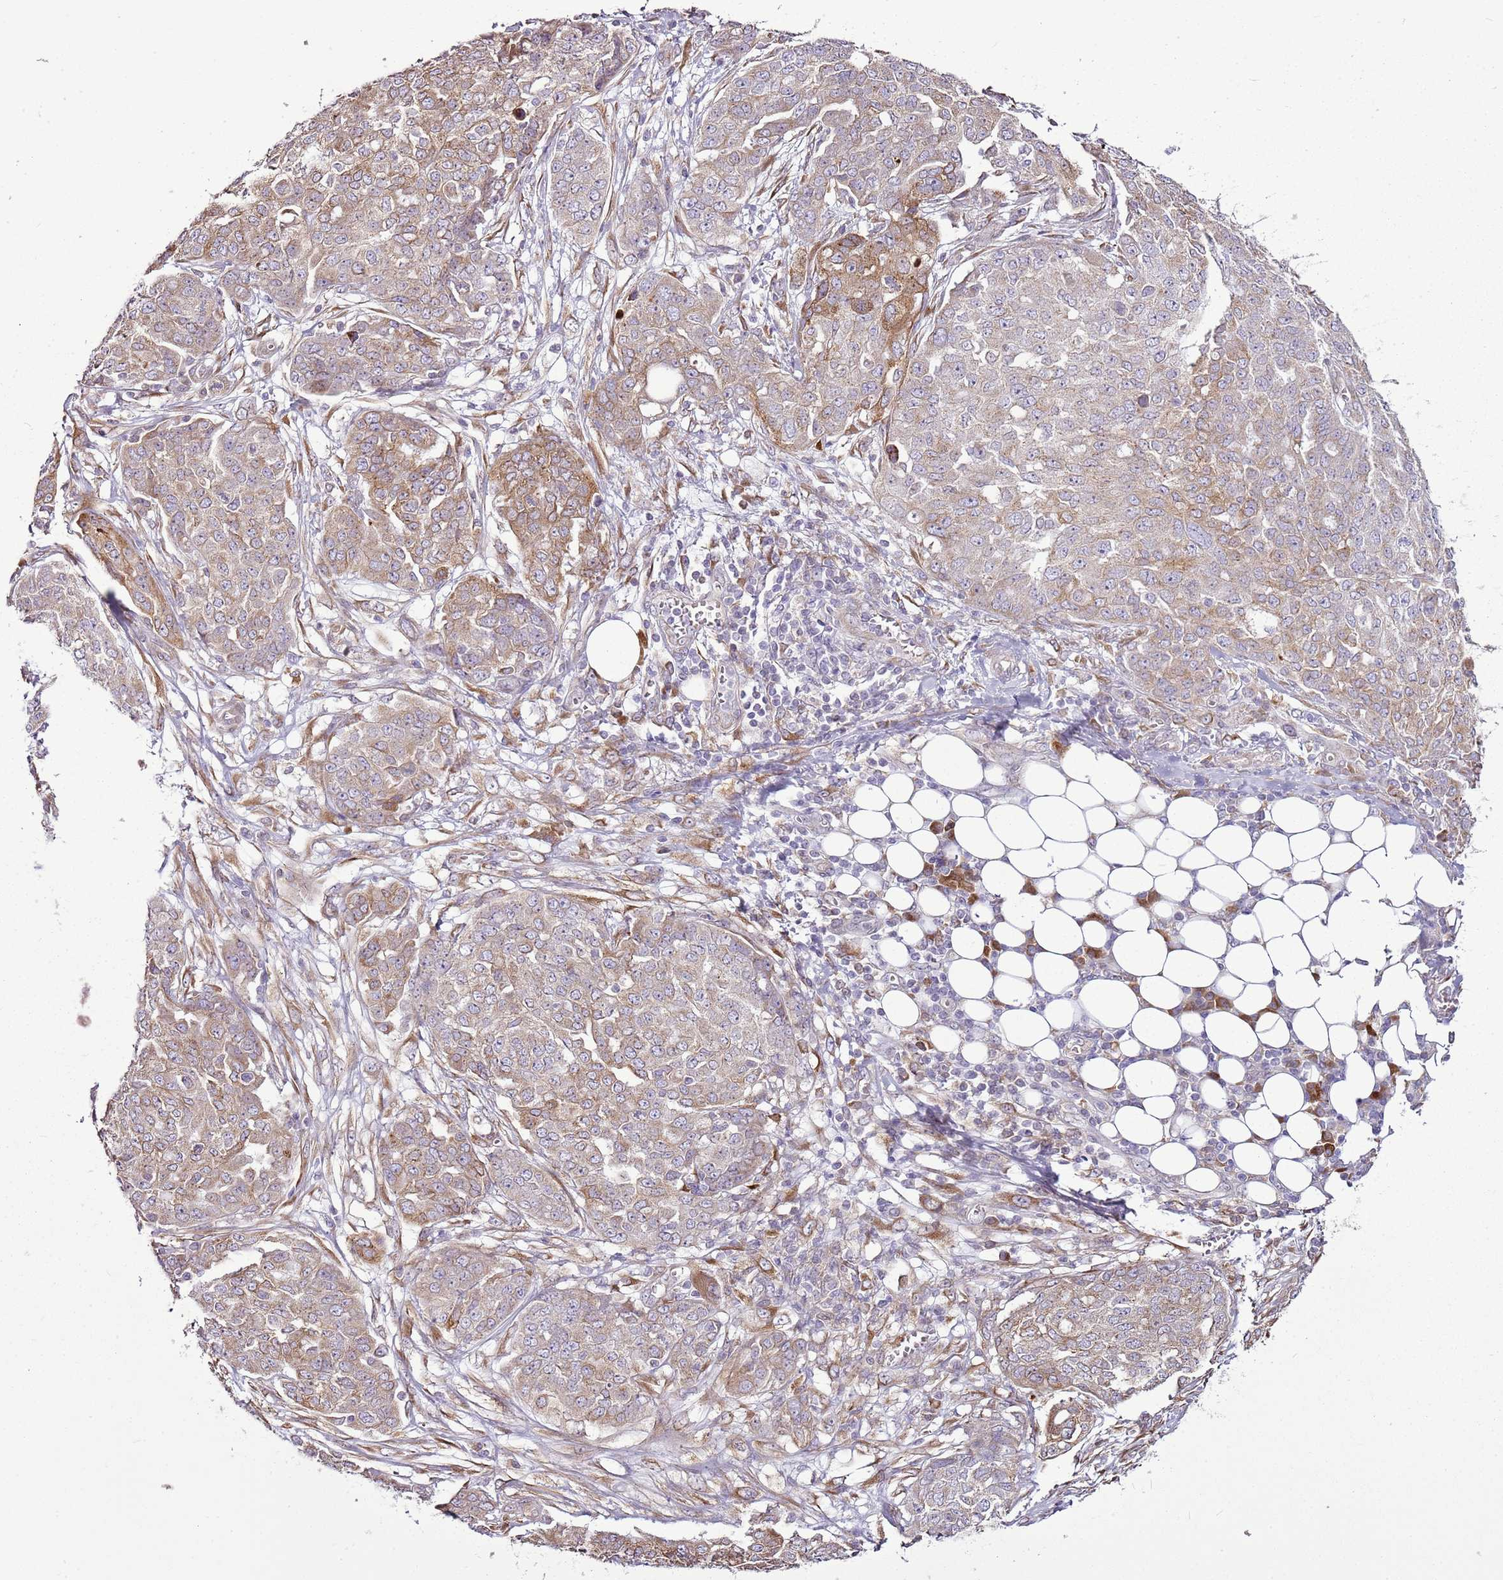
{"staining": {"intensity": "moderate", "quantity": "<25%", "location": "cytoplasmic/membranous"}, "tissue": "ovarian cancer", "cell_type": "Tumor cells", "image_type": "cancer", "snomed": [{"axis": "morphology", "description": "Cystadenocarcinoma, serous, NOS"}, {"axis": "topography", "description": "Soft tissue"}, {"axis": "topography", "description": "Ovary"}], "caption": "About <25% of tumor cells in ovarian cancer (serous cystadenocarcinoma) demonstrate moderate cytoplasmic/membranous protein positivity as visualized by brown immunohistochemical staining.", "gene": "TMED10", "patient": {"sex": "female", "age": 57}}